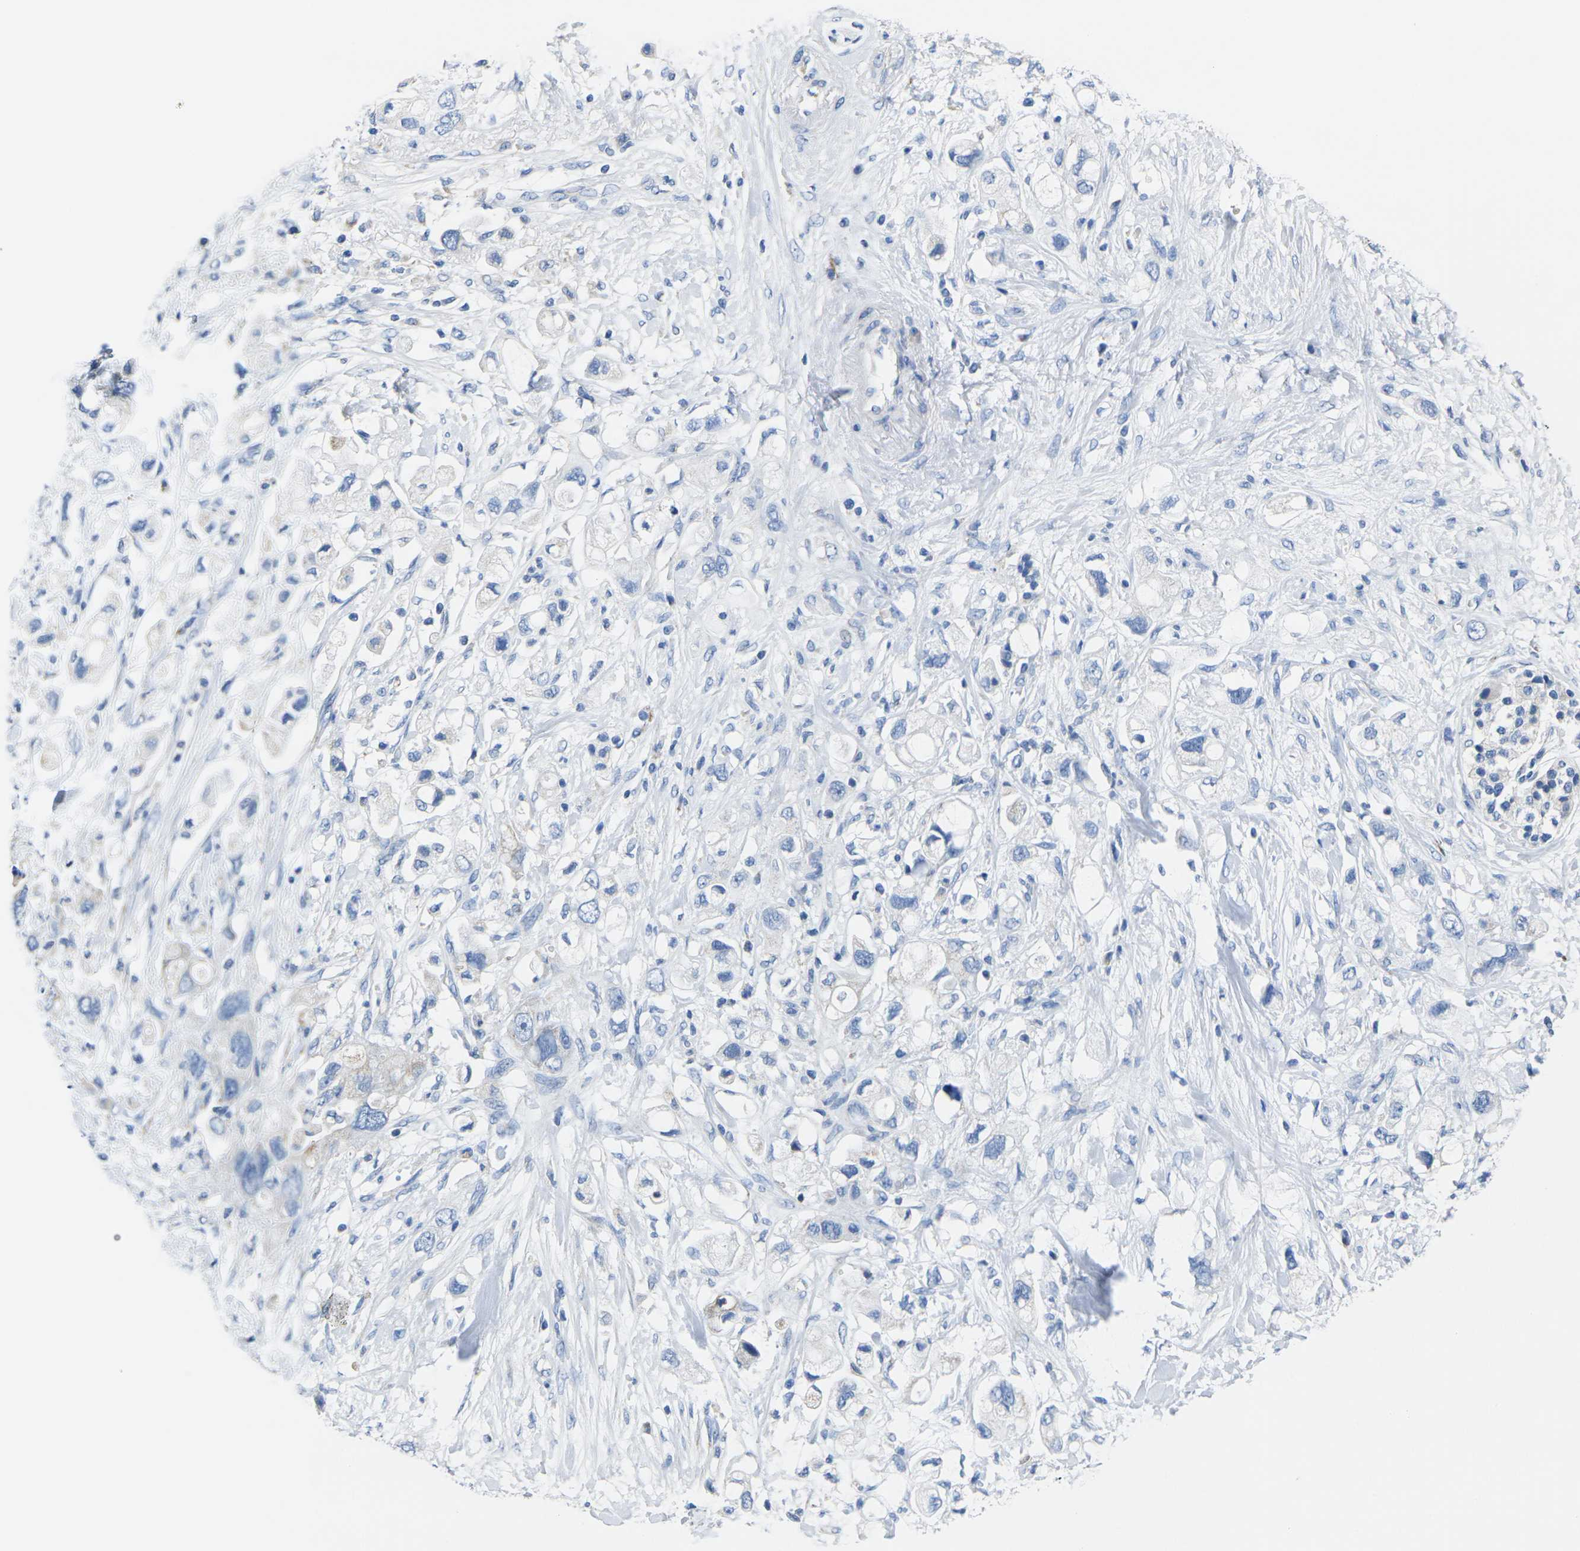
{"staining": {"intensity": "negative", "quantity": "none", "location": "none"}, "tissue": "pancreatic cancer", "cell_type": "Tumor cells", "image_type": "cancer", "snomed": [{"axis": "morphology", "description": "Adenocarcinoma, NOS"}, {"axis": "topography", "description": "Pancreas"}], "caption": "Immunohistochemistry (IHC) of human pancreatic adenocarcinoma displays no positivity in tumor cells.", "gene": "TMEM204", "patient": {"sex": "female", "age": 56}}